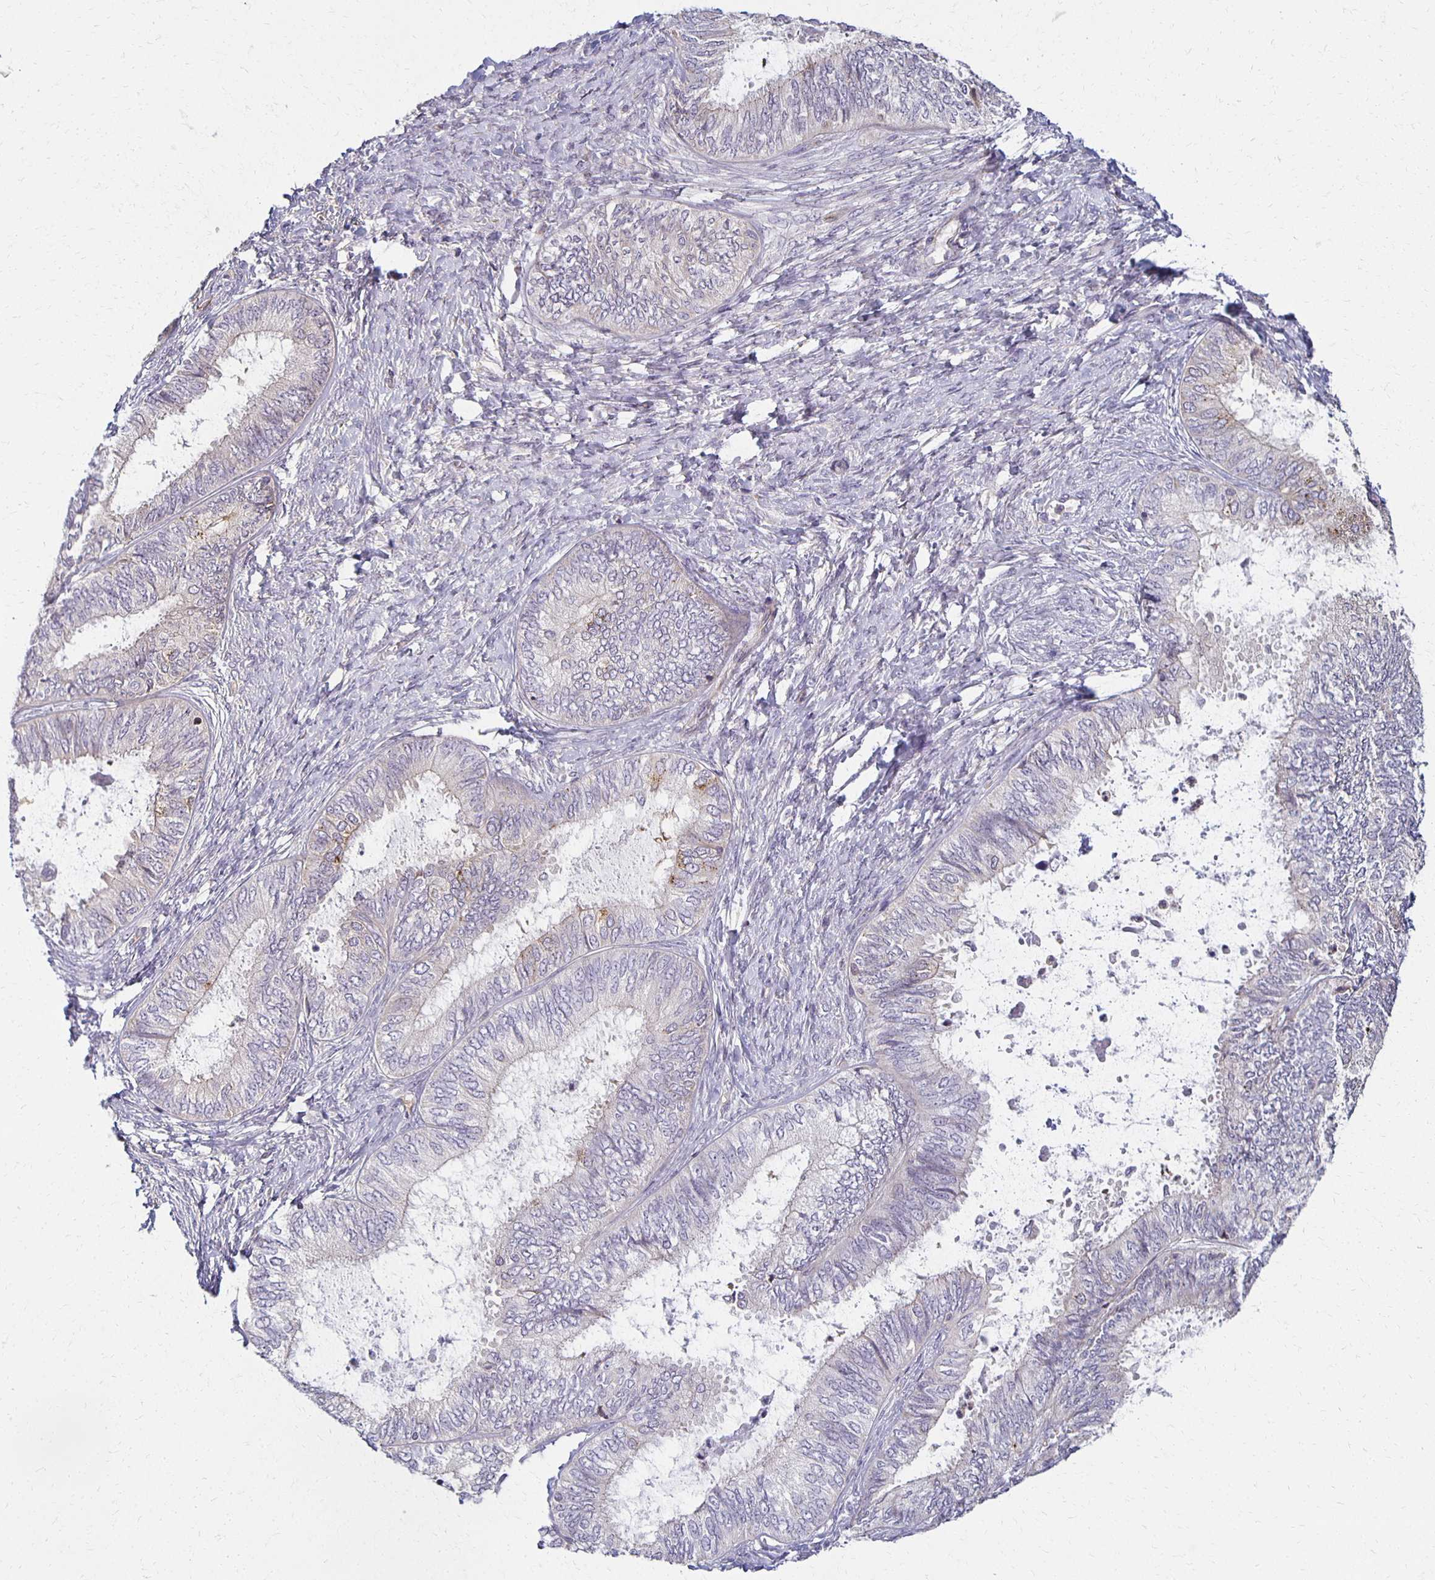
{"staining": {"intensity": "negative", "quantity": "none", "location": "none"}, "tissue": "ovarian cancer", "cell_type": "Tumor cells", "image_type": "cancer", "snomed": [{"axis": "morphology", "description": "Carcinoma, endometroid"}, {"axis": "topography", "description": "Ovary"}], "caption": "Immunohistochemistry (IHC) image of ovarian cancer stained for a protein (brown), which reveals no staining in tumor cells. The staining is performed using DAB (3,3'-diaminobenzidine) brown chromogen with nuclei counter-stained in using hematoxylin.", "gene": "GPX4", "patient": {"sex": "female", "age": 70}}